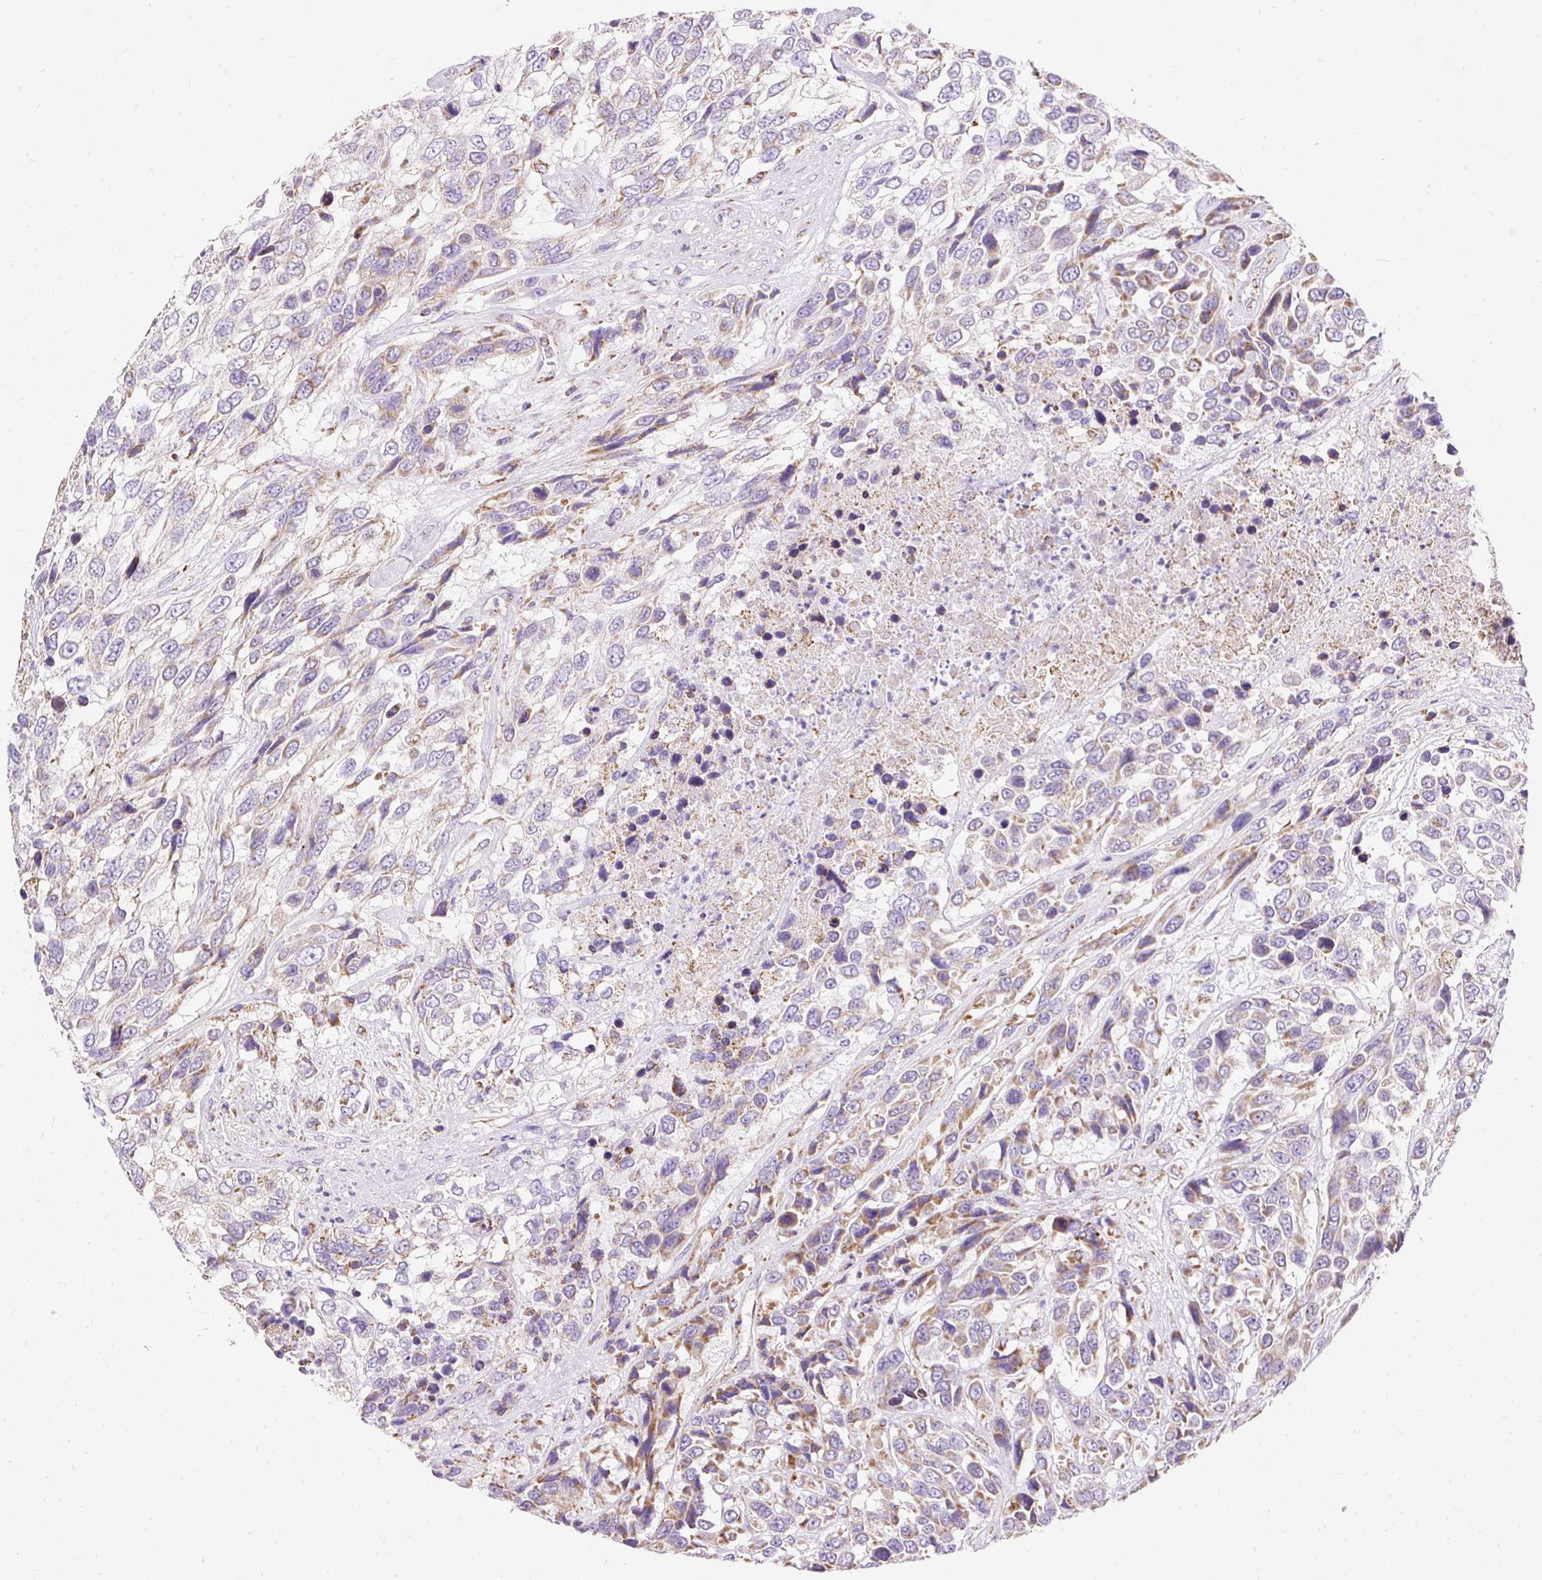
{"staining": {"intensity": "moderate", "quantity": "25%-75%", "location": "cytoplasmic/membranous"}, "tissue": "urothelial cancer", "cell_type": "Tumor cells", "image_type": "cancer", "snomed": [{"axis": "morphology", "description": "Urothelial carcinoma, High grade"}, {"axis": "topography", "description": "Urinary bladder"}], "caption": "Protein staining of urothelial cancer tissue reveals moderate cytoplasmic/membranous positivity in approximately 25%-75% of tumor cells.", "gene": "DAAM2", "patient": {"sex": "female", "age": 70}}